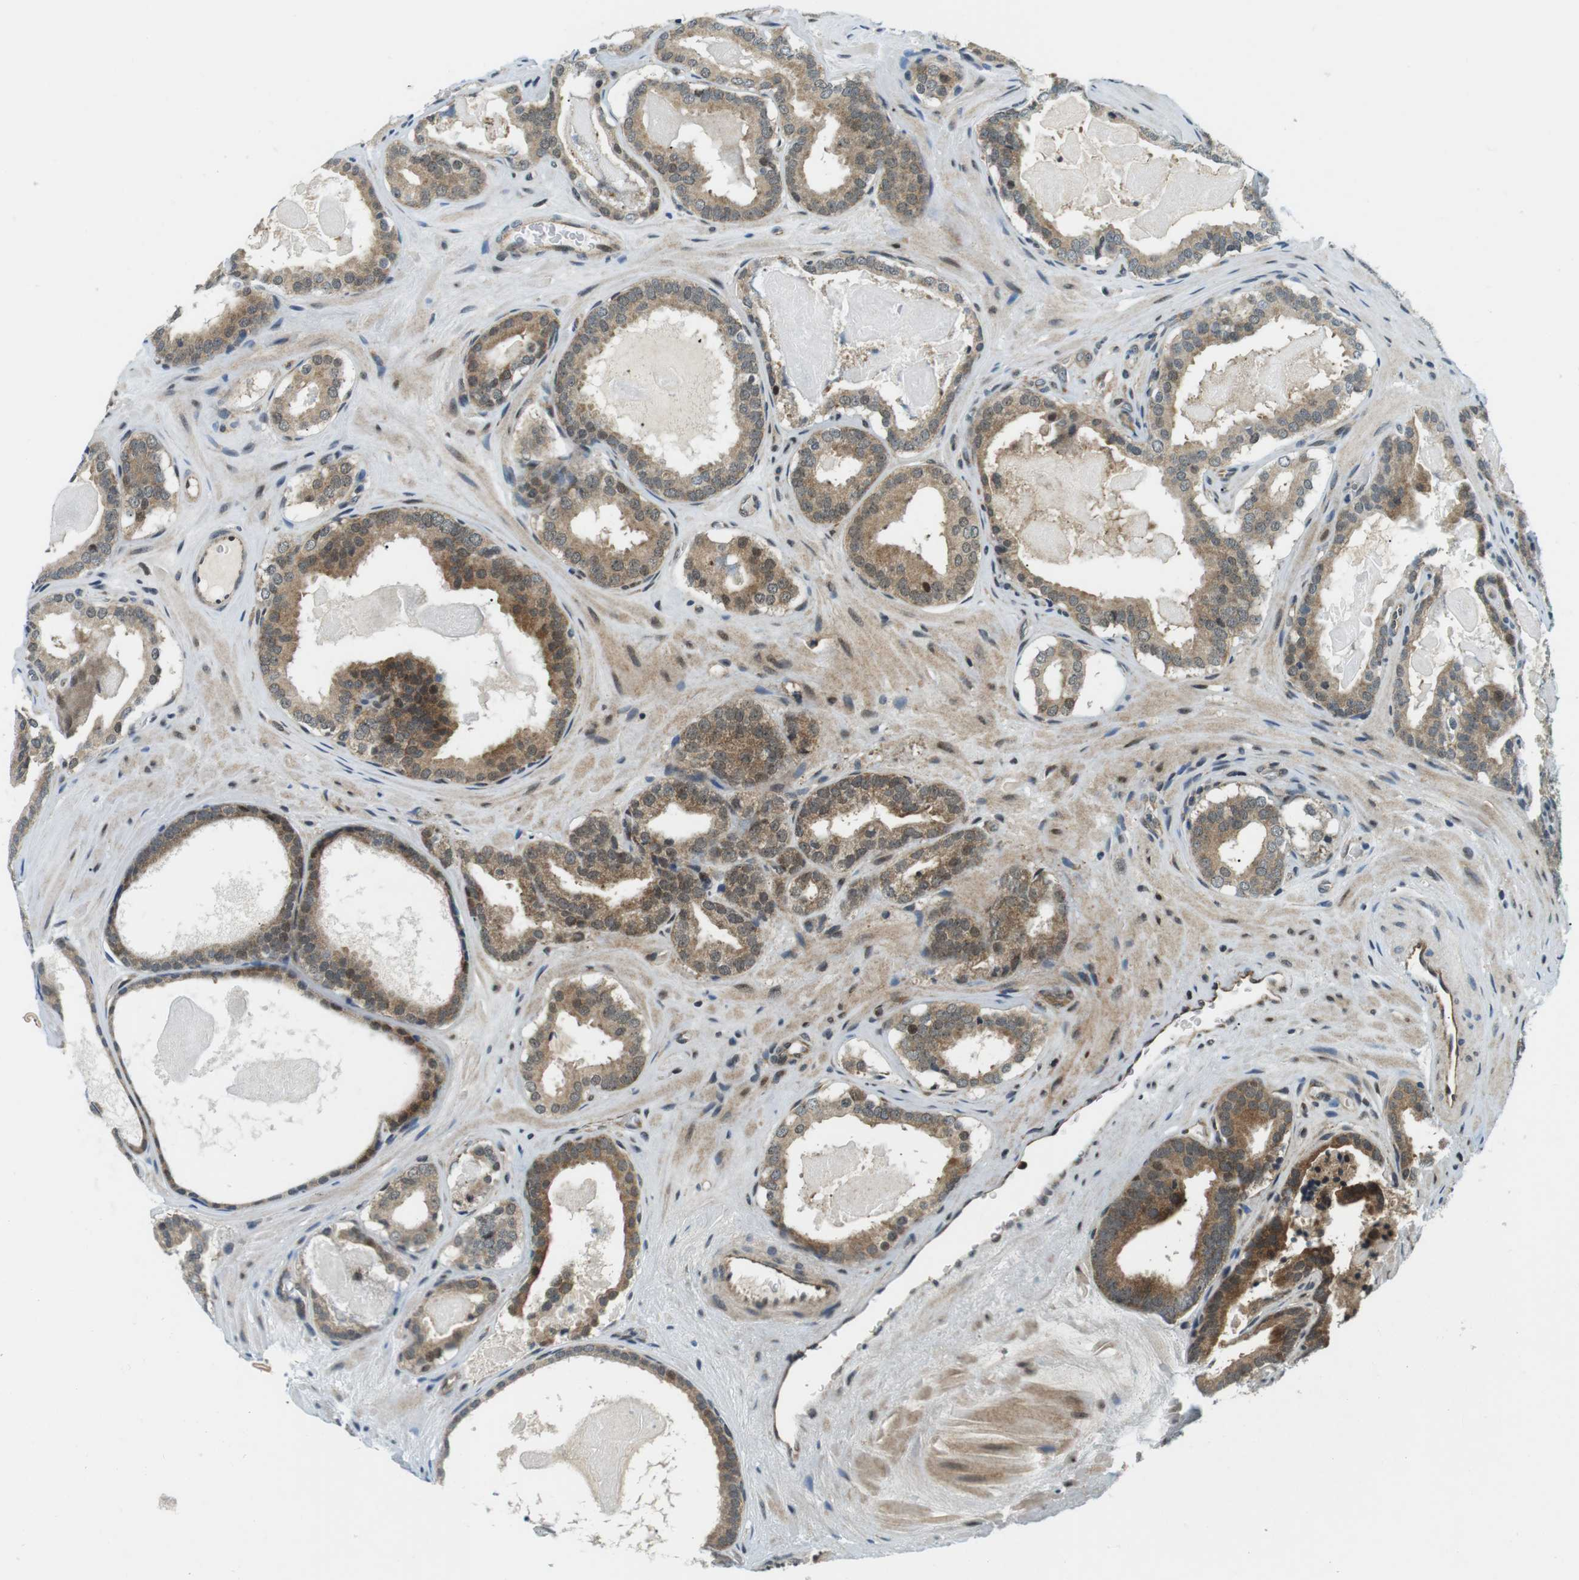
{"staining": {"intensity": "moderate", "quantity": ">75%", "location": "cytoplasmic/membranous,nuclear"}, "tissue": "prostate cancer", "cell_type": "Tumor cells", "image_type": "cancer", "snomed": [{"axis": "morphology", "description": "Adenocarcinoma, High grade"}, {"axis": "topography", "description": "Prostate"}], "caption": "Immunohistochemical staining of high-grade adenocarcinoma (prostate) shows medium levels of moderate cytoplasmic/membranous and nuclear protein expression in about >75% of tumor cells. (DAB (3,3'-diaminobenzidine) IHC, brown staining for protein, blue staining for nuclei).", "gene": "CSNK2B", "patient": {"sex": "male", "age": 60}}